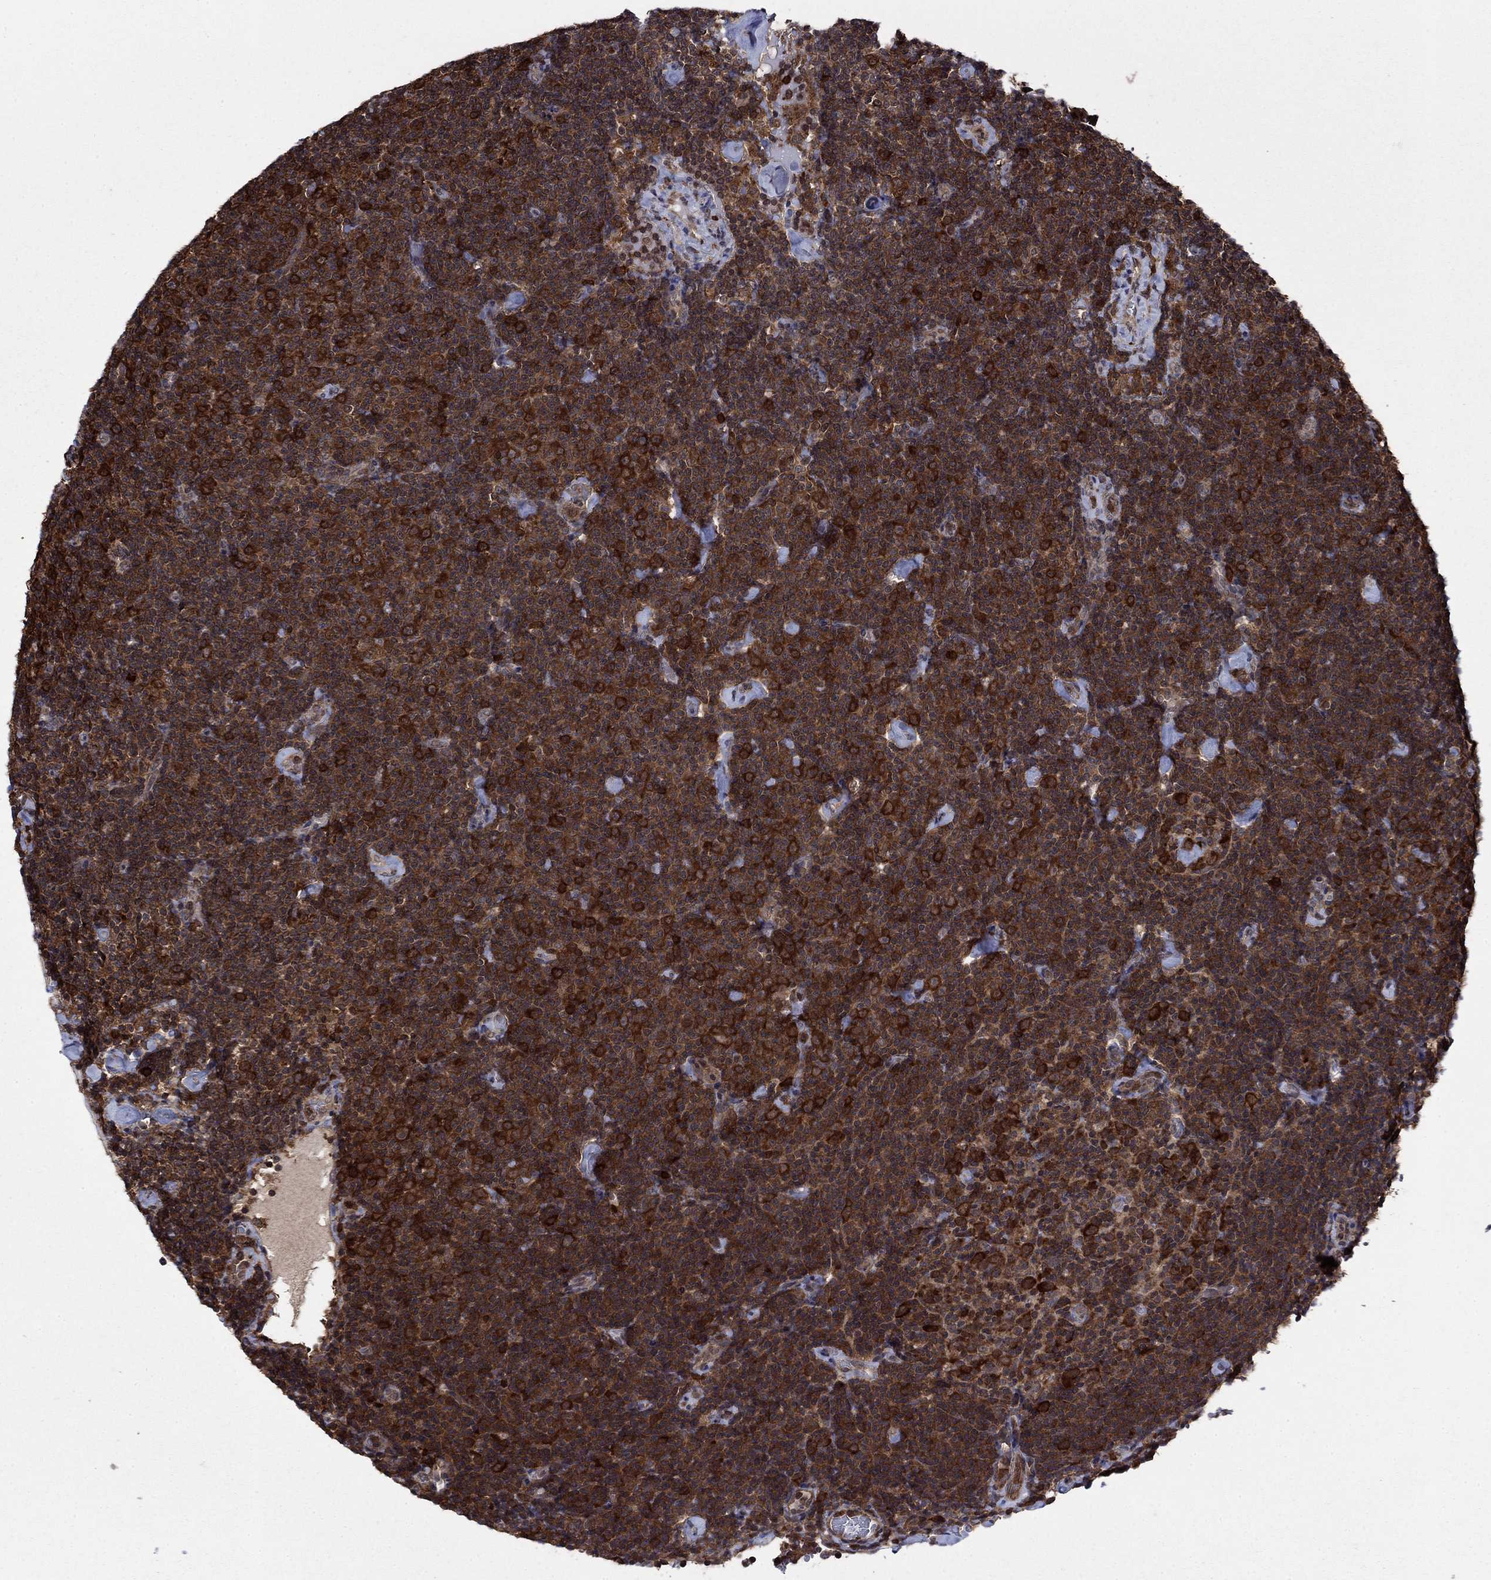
{"staining": {"intensity": "strong", "quantity": ">75%", "location": "cytoplasmic/membranous"}, "tissue": "lymphoma", "cell_type": "Tumor cells", "image_type": "cancer", "snomed": [{"axis": "morphology", "description": "Malignant lymphoma, non-Hodgkin's type, Low grade"}, {"axis": "topography", "description": "Lymph node"}], "caption": "Immunohistochemistry (IHC) of lymphoma shows high levels of strong cytoplasmic/membranous positivity in approximately >75% of tumor cells.", "gene": "CACYBP", "patient": {"sex": "male", "age": 81}}